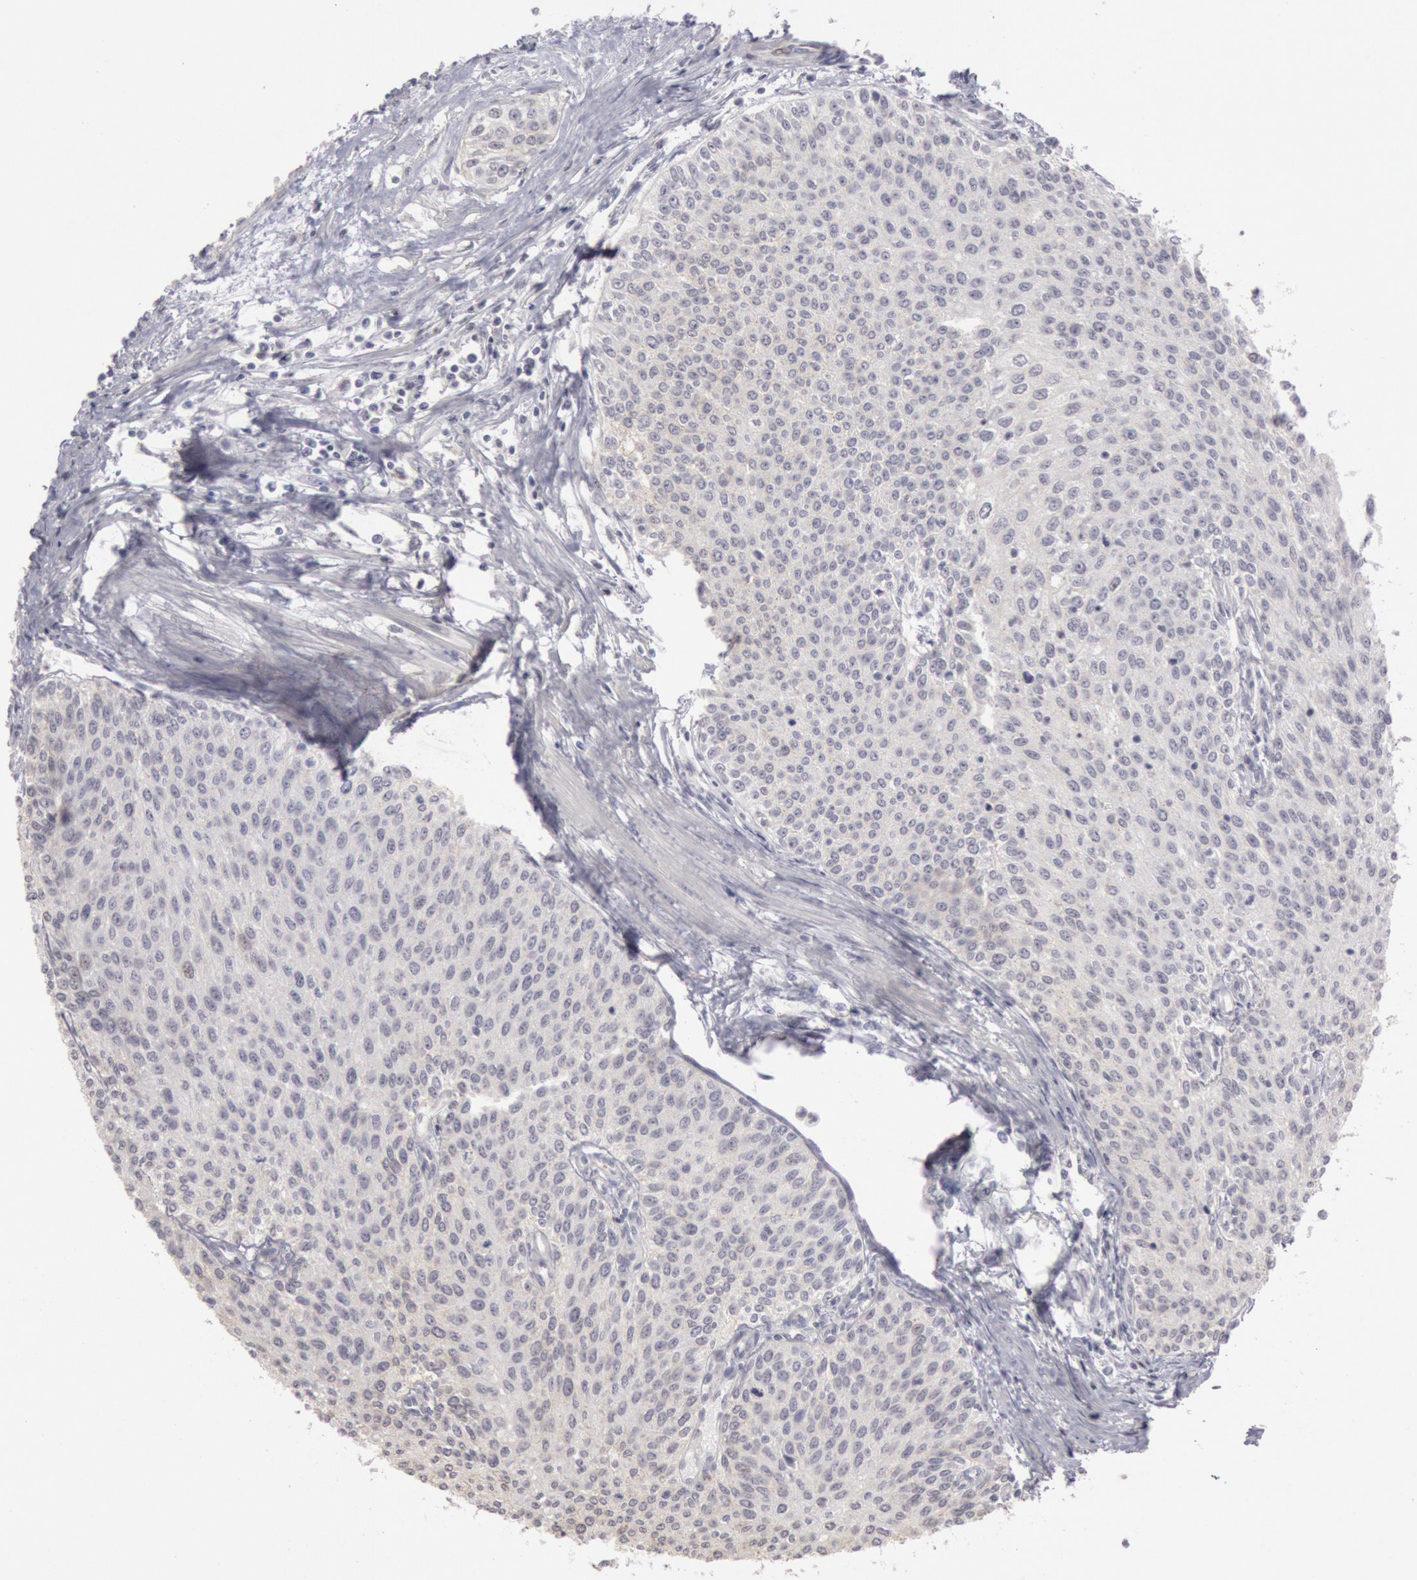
{"staining": {"intensity": "negative", "quantity": "none", "location": "none"}, "tissue": "urothelial cancer", "cell_type": "Tumor cells", "image_type": "cancer", "snomed": [{"axis": "morphology", "description": "Urothelial carcinoma, Low grade"}, {"axis": "topography", "description": "Urinary bladder"}], "caption": "This image is of urothelial cancer stained with immunohistochemistry to label a protein in brown with the nuclei are counter-stained blue. There is no expression in tumor cells.", "gene": "RIMBP3C", "patient": {"sex": "female", "age": 73}}